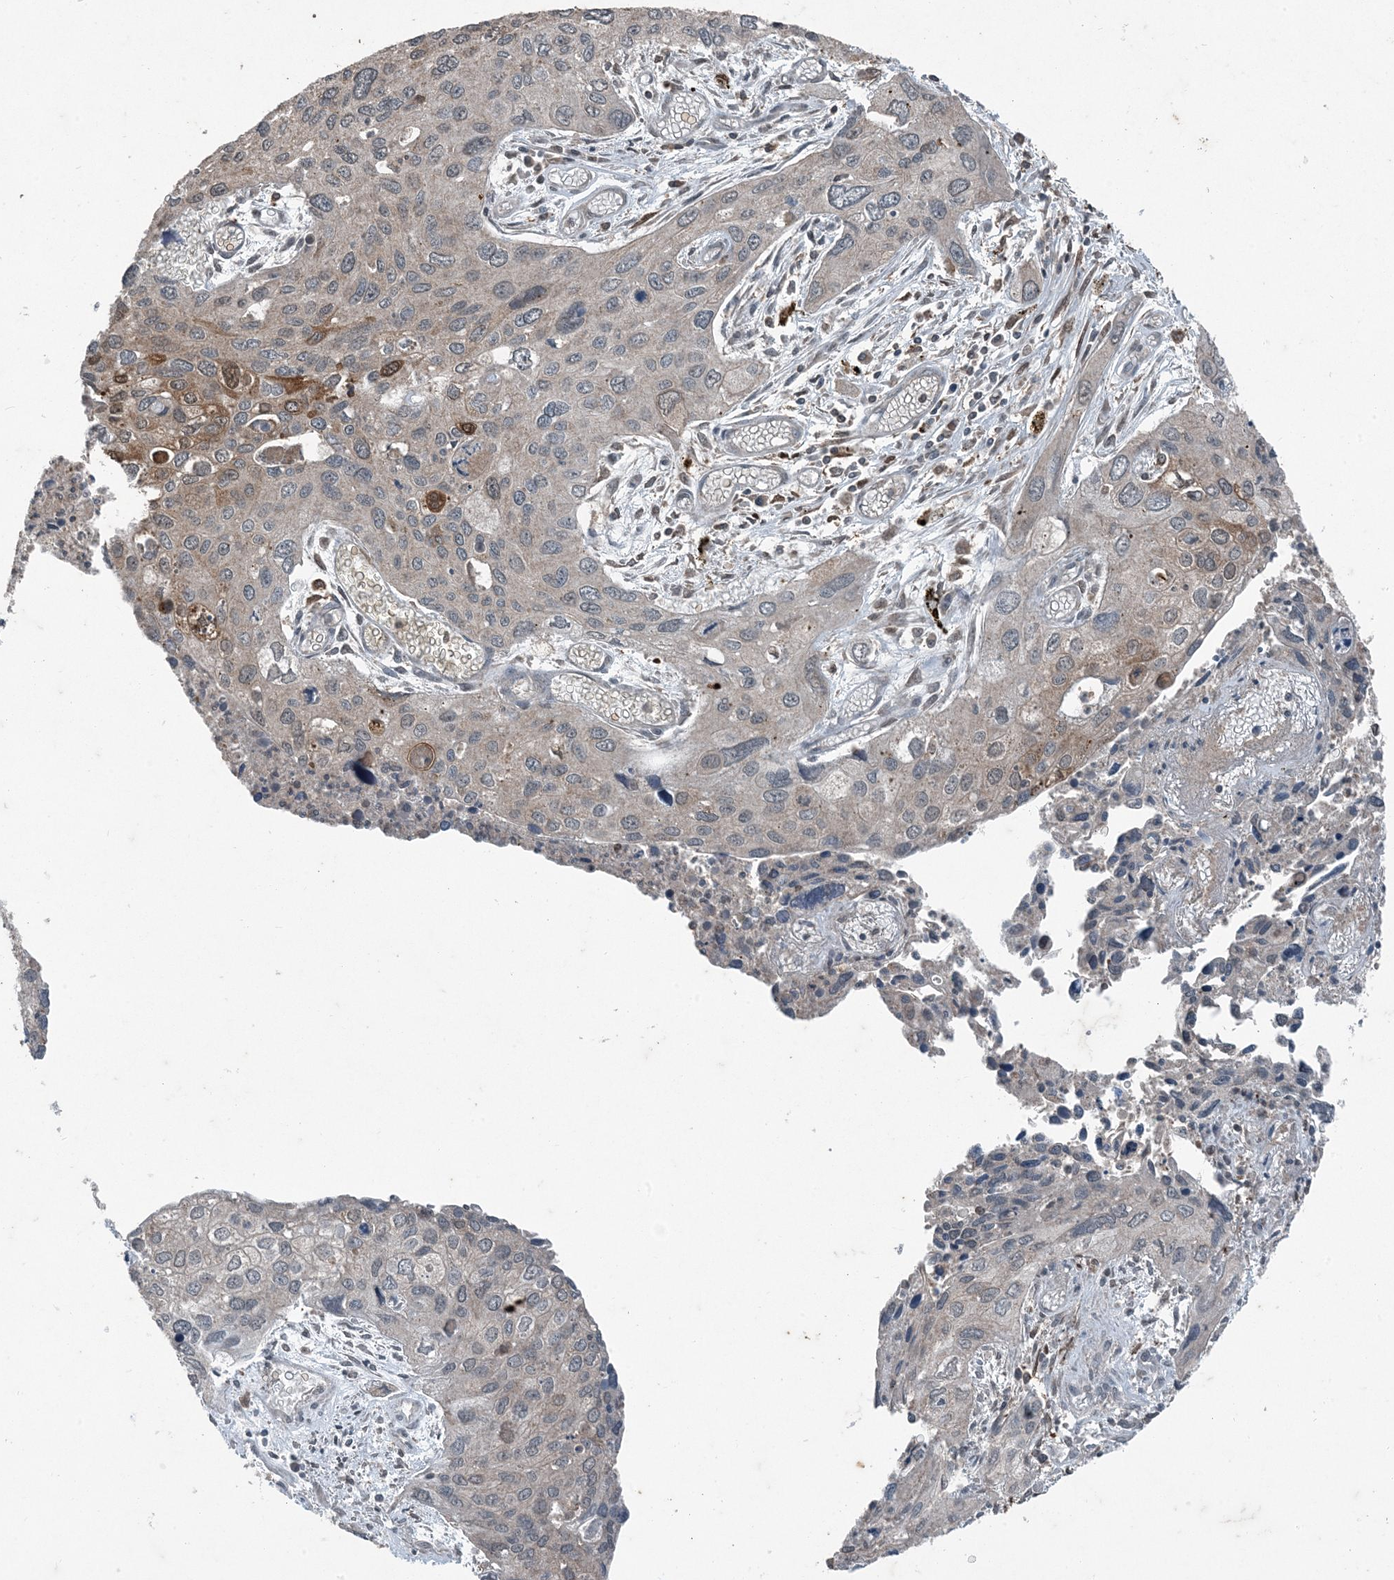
{"staining": {"intensity": "weak", "quantity": ">75%", "location": "cytoplasmic/membranous"}, "tissue": "cervical cancer", "cell_type": "Tumor cells", "image_type": "cancer", "snomed": [{"axis": "morphology", "description": "Squamous cell carcinoma, NOS"}, {"axis": "topography", "description": "Cervix"}], "caption": "Immunohistochemistry (IHC) of human cervical squamous cell carcinoma demonstrates low levels of weak cytoplasmic/membranous expression in about >75% of tumor cells.", "gene": "GNL1", "patient": {"sex": "female", "age": 55}}